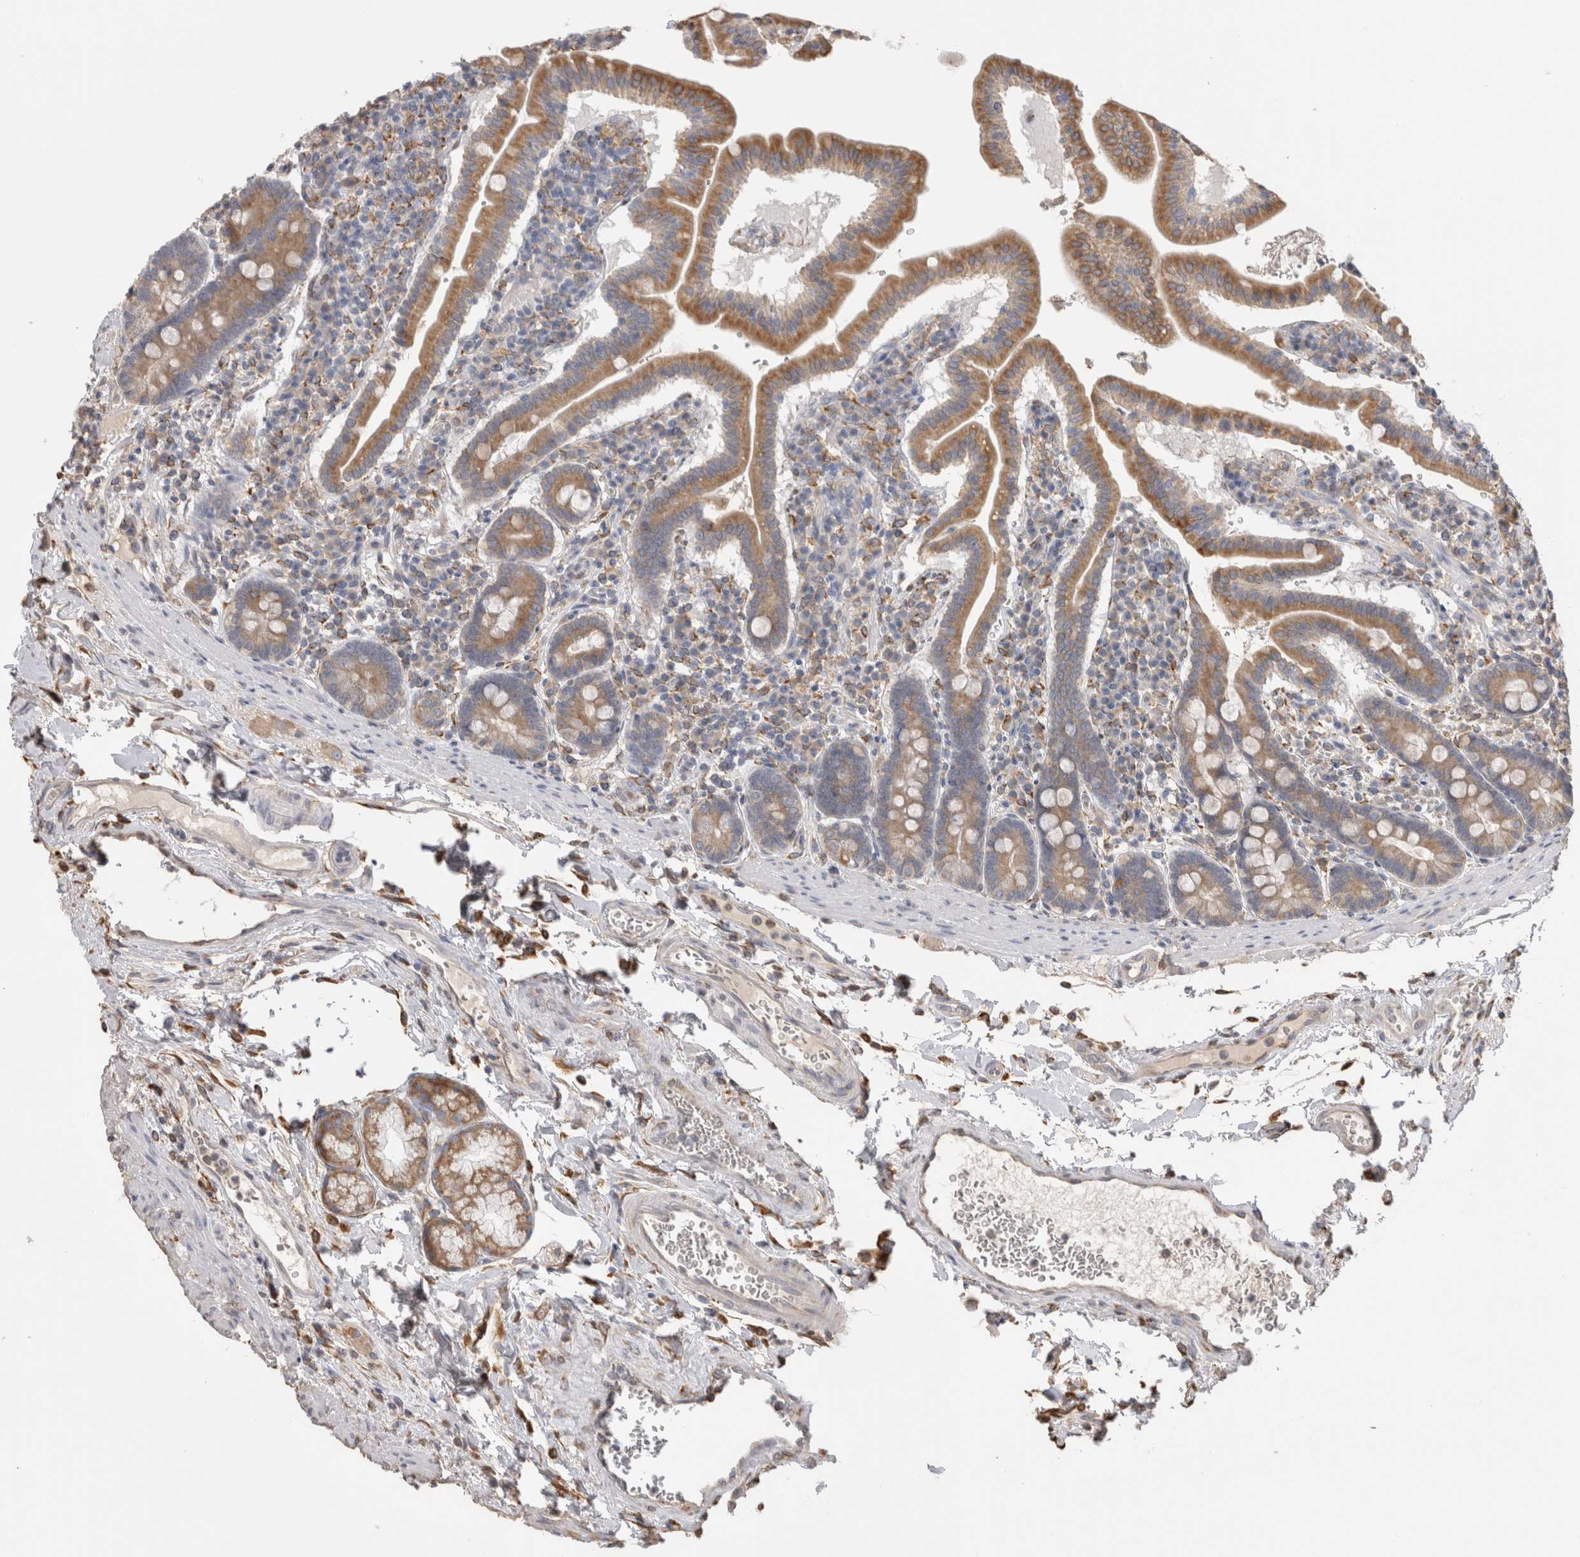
{"staining": {"intensity": "moderate", "quantity": ">75%", "location": "cytoplasmic/membranous"}, "tissue": "duodenum", "cell_type": "Glandular cells", "image_type": "normal", "snomed": [{"axis": "morphology", "description": "Normal tissue, NOS"}, {"axis": "morphology", "description": "Adenocarcinoma, NOS"}, {"axis": "topography", "description": "Pancreas"}, {"axis": "topography", "description": "Duodenum"}], "caption": "Duodenum stained for a protein reveals moderate cytoplasmic/membranous positivity in glandular cells. The staining was performed using DAB (3,3'-diaminobenzidine) to visualize the protein expression in brown, while the nuclei were stained in blue with hematoxylin (Magnification: 20x).", "gene": "LRPAP1", "patient": {"sex": "male", "age": 50}}